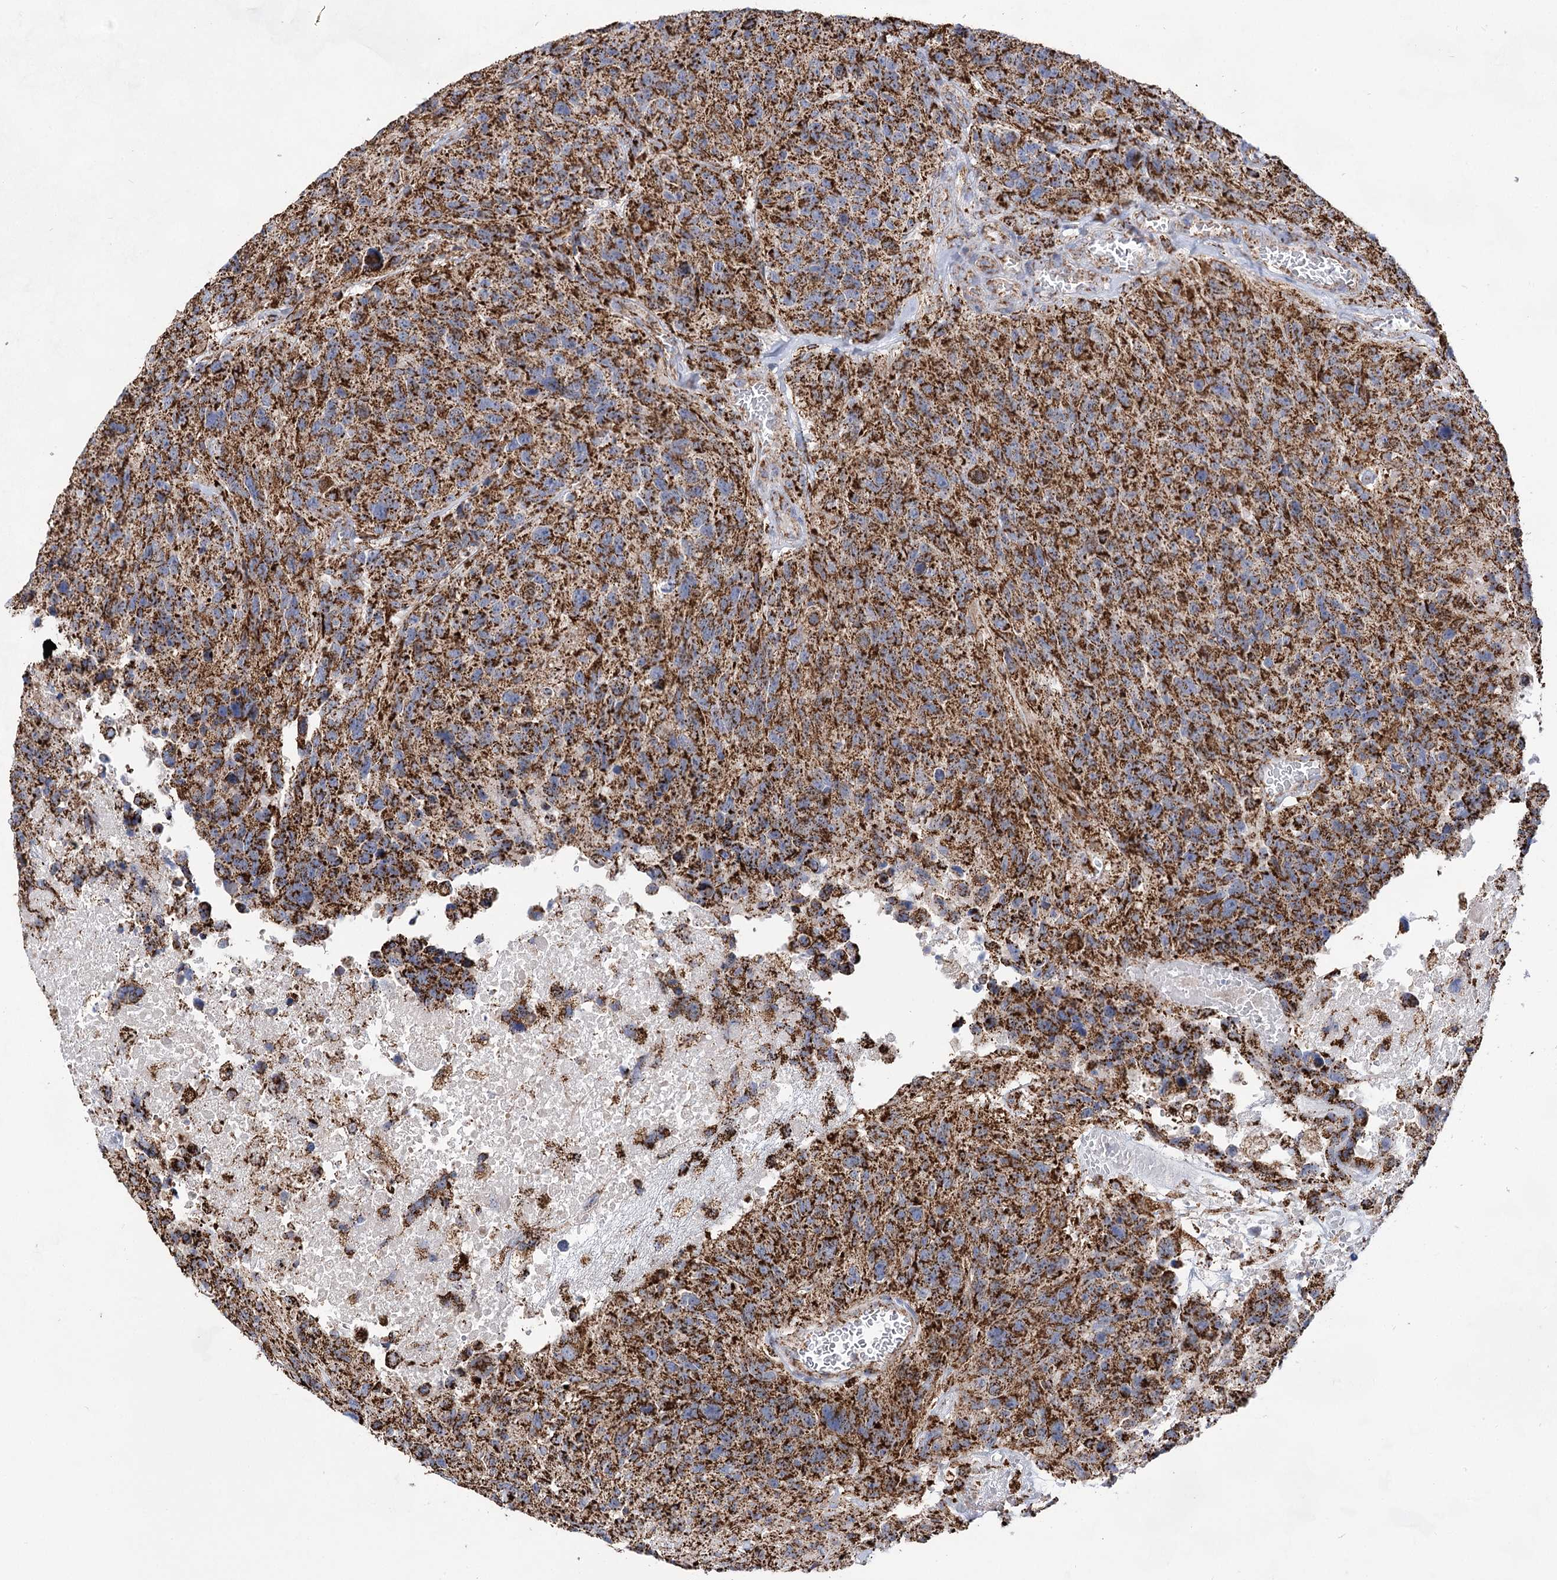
{"staining": {"intensity": "strong", "quantity": ">75%", "location": "cytoplasmic/membranous"}, "tissue": "glioma", "cell_type": "Tumor cells", "image_type": "cancer", "snomed": [{"axis": "morphology", "description": "Glioma, malignant, High grade"}, {"axis": "topography", "description": "Brain"}], "caption": "Protein staining demonstrates strong cytoplasmic/membranous staining in approximately >75% of tumor cells in malignant glioma (high-grade). Nuclei are stained in blue.", "gene": "NADK2", "patient": {"sex": "male", "age": 69}}